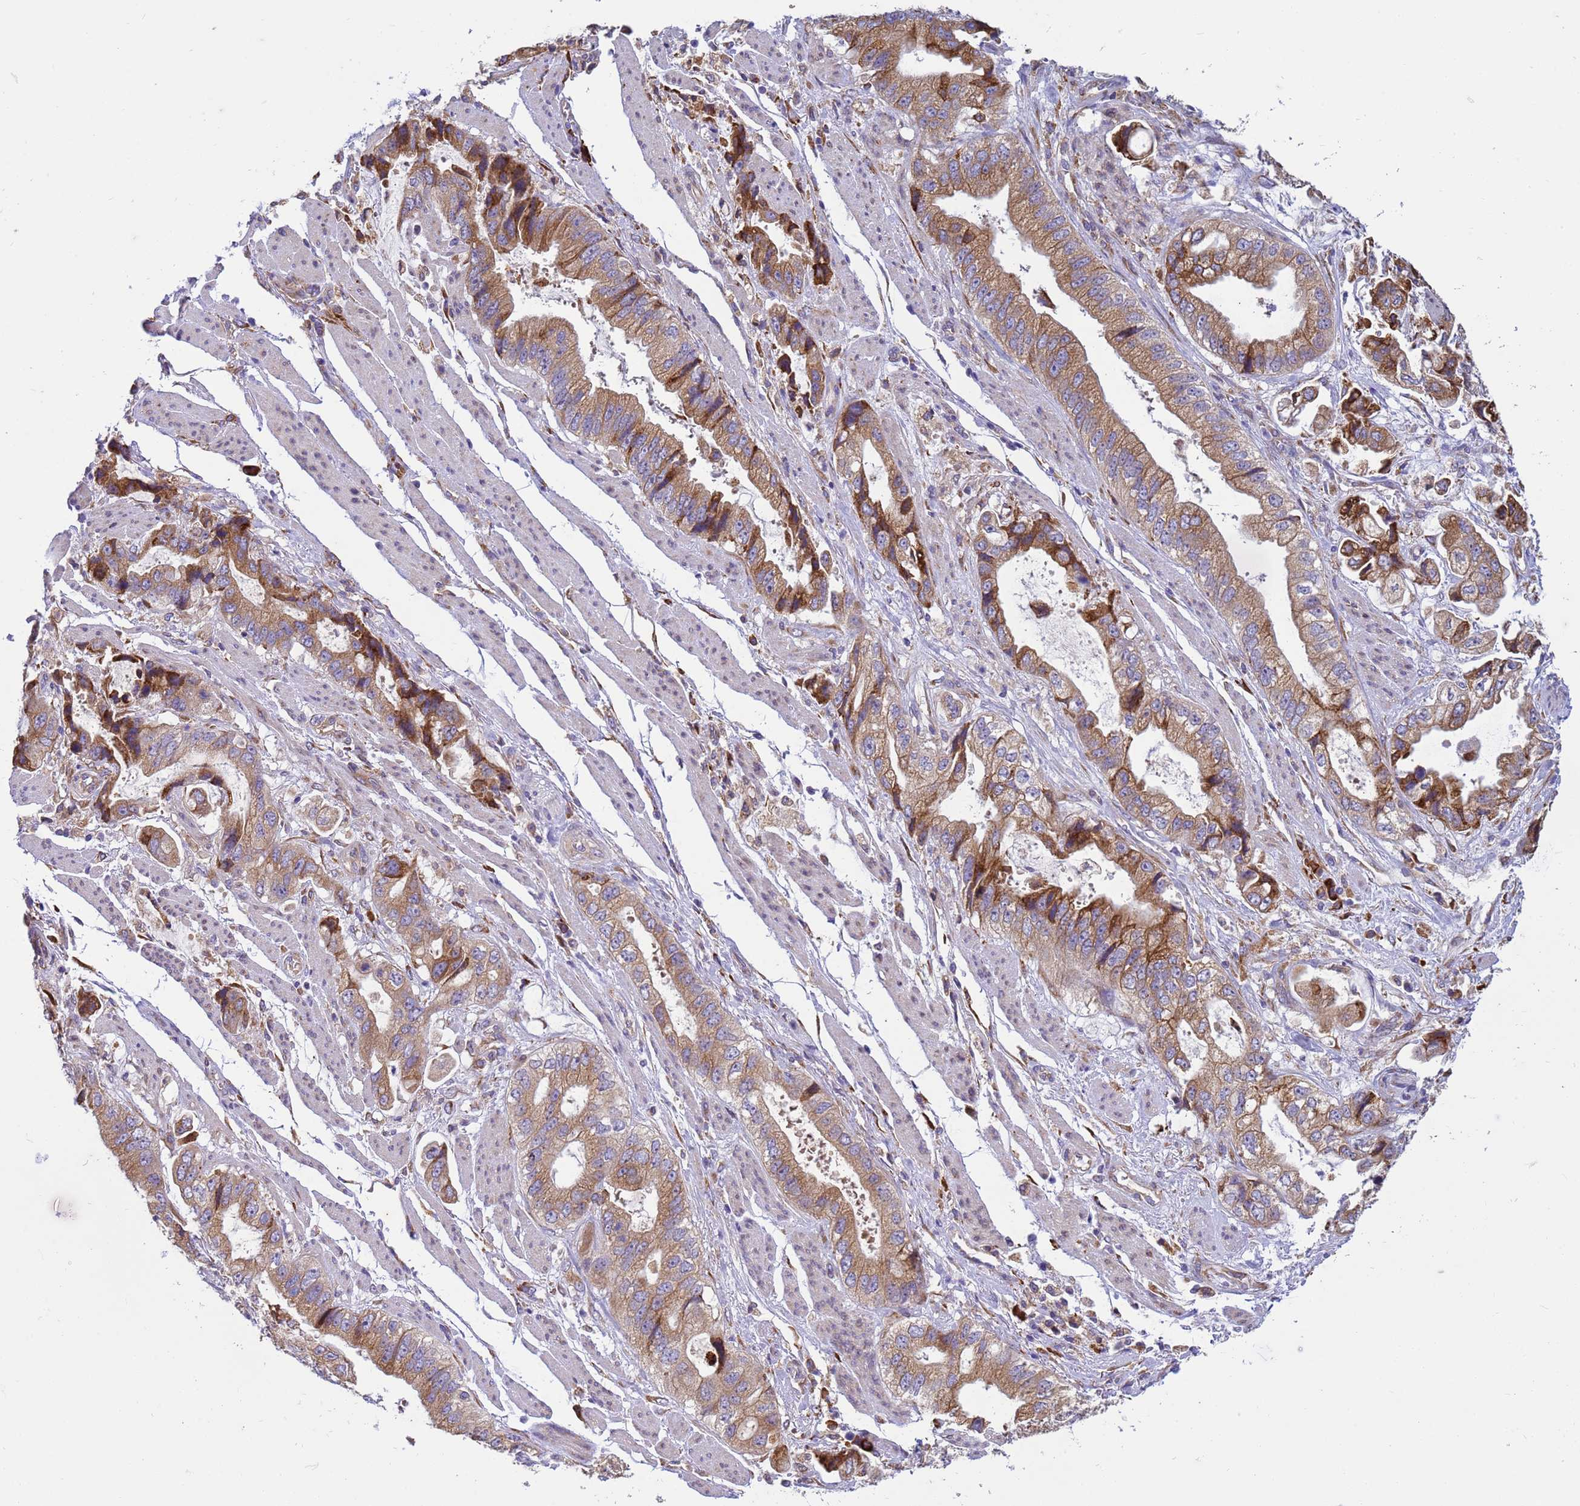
{"staining": {"intensity": "moderate", "quantity": ">75%", "location": "cytoplasmic/membranous"}, "tissue": "stomach cancer", "cell_type": "Tumor cells", "image_type": "cancer", "snomed": [{"axis": "morphology", "description": "Adenocarcinoma, NOS"}, {"axis": "topography", "description": "Stomach"}], "caption": "This is an image of immunohistochemistry (IHC) staining of stomach adenocarcinoma, which shows moderate expression in the cytoplasmic/membranous of tumor cells.", "gene": "THAP5", "patient": {"sex": "male", "age": 62}}